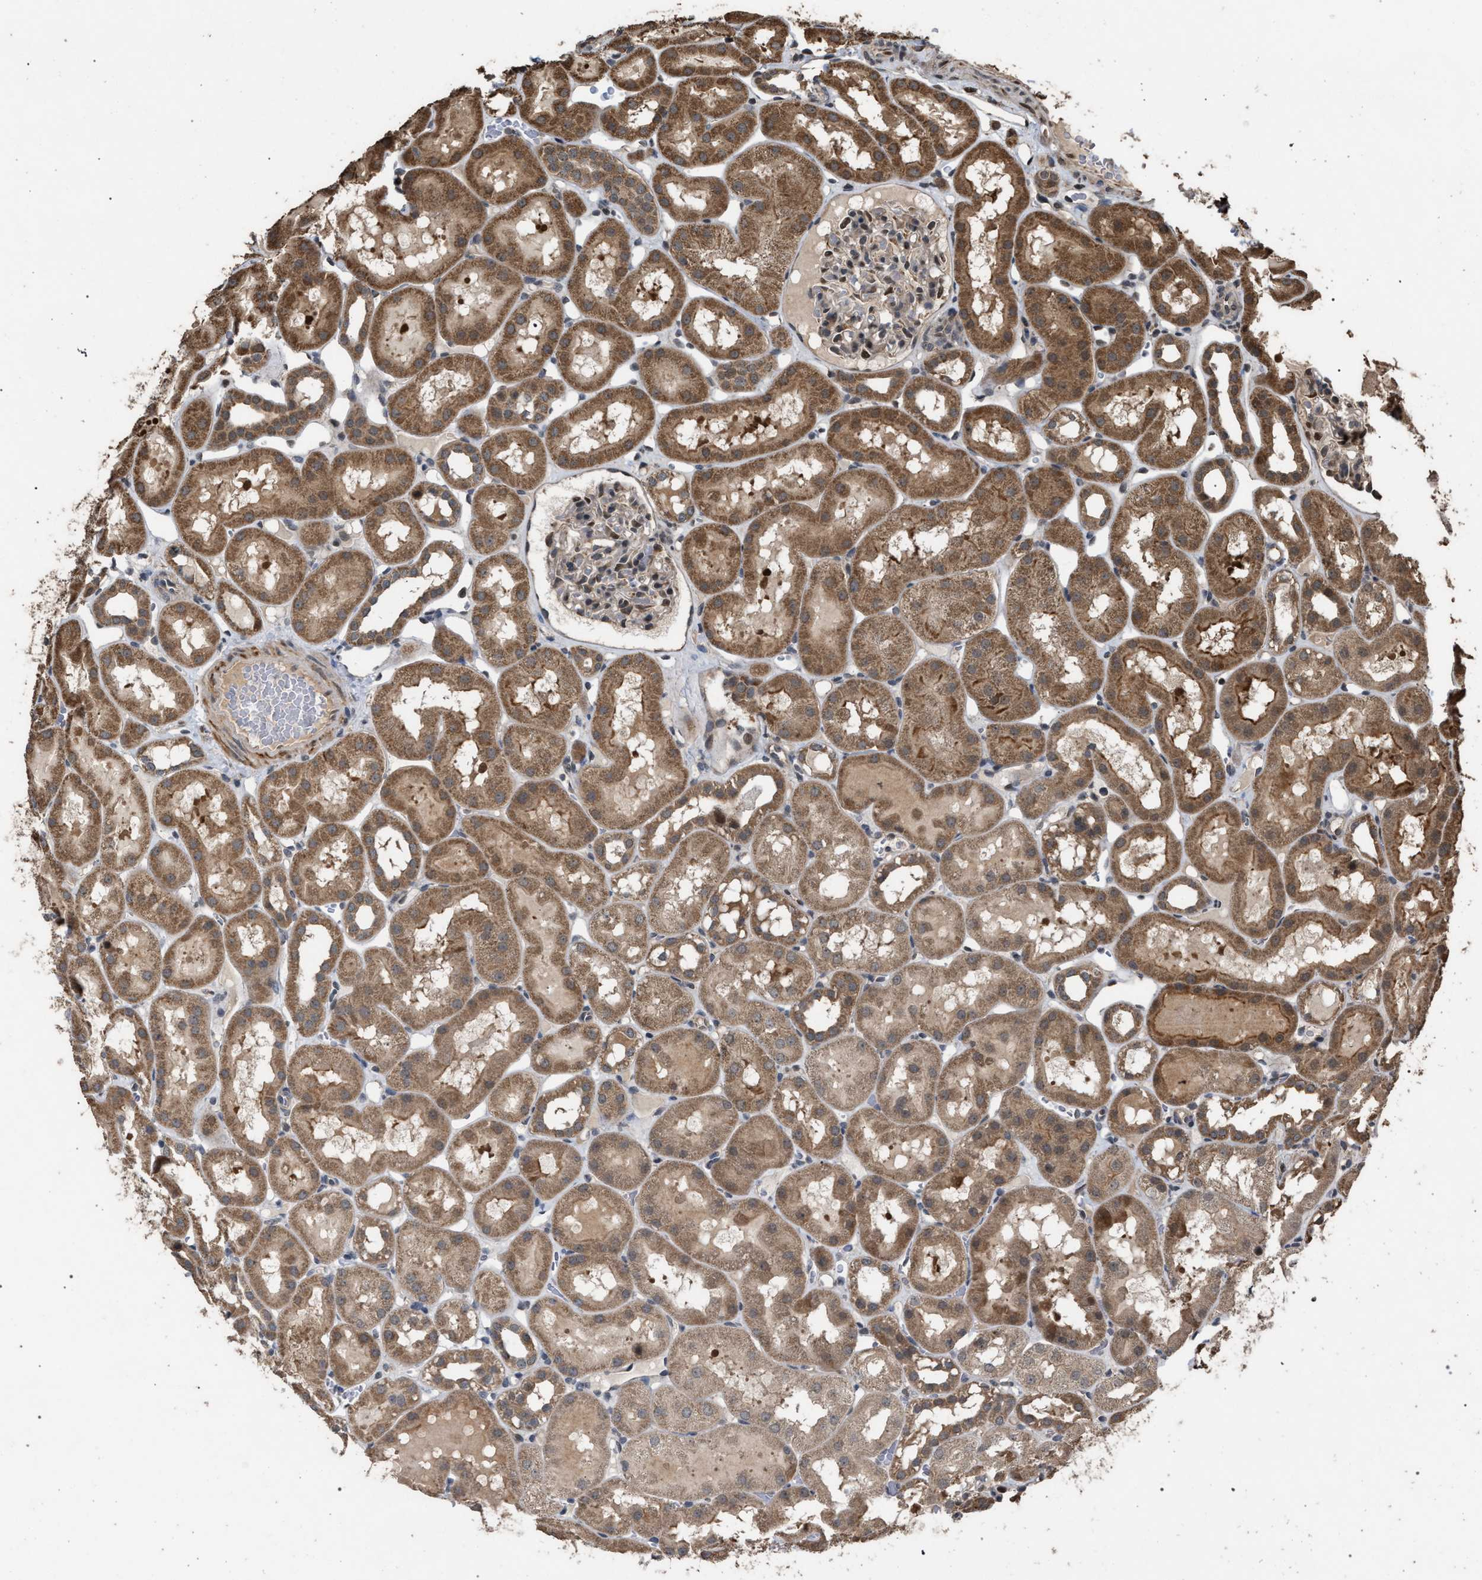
{"staining": {"intensity": "moderate", "quantity": "<25%", "location": "cytoplasmic/membranous"}, "tissue": "kidney", "cell_type": "Cells in glomeruli", "image_type": "normal", "snomed": [{"axis": "morphology", "description": "Normal tissue, NOS"}, {"axis": "topography", "description": "Kidney"}, {"axis": "topography", "description": "Urinary bladder"}], "caption": "IHC (DAB (3,3'-diaminobenzidine)) staining of unremarkable human kidney shows moderate cytoplasmic/membranous protein expression in about <25% of cells in glomeruli.", "gene": "NAA35", "patient": {"sex": "male", "age": 16}}